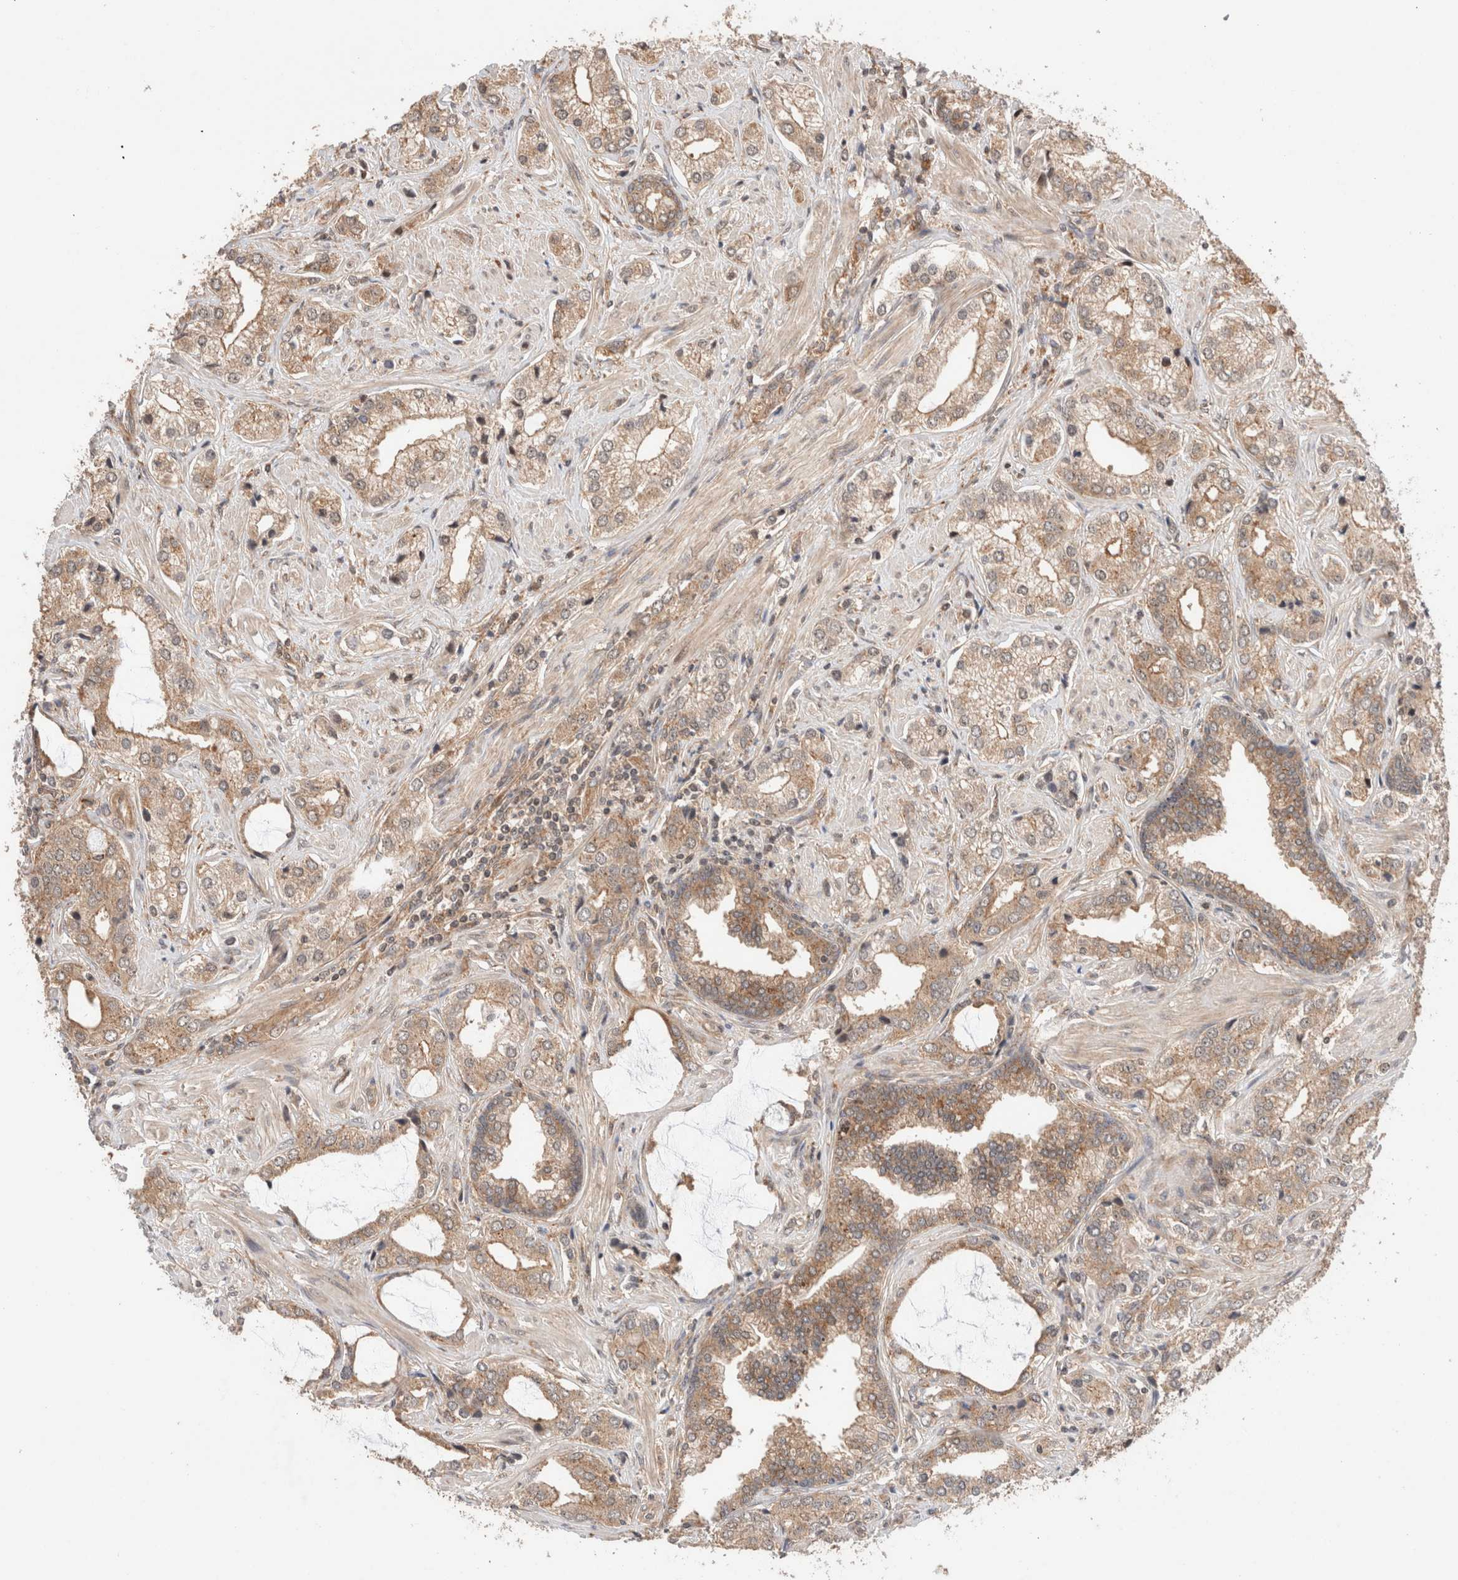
{"staining": {"intensity": "moderate", "quantity": ">75%", "location": "cytoplasmic/membranous"}, "tissue": "prostate cancer", "cell_type": "Tumor cells", "image_type": "cancer", "snomed": [{"axis": "morphology", "description": "Adenocarcinoma, High grade"}, {"axis": "topography", "description": "Prostate"}], "caption": "There is medium levels of moderate cytoplasmic/membranous expression in tumor cells of prostate high-grade adenocarcinoma, as demonstrated by immunohistochemical staining (brown color).", "gene": "SIKE1", "patient": {"sex": "male", "age": 66}}